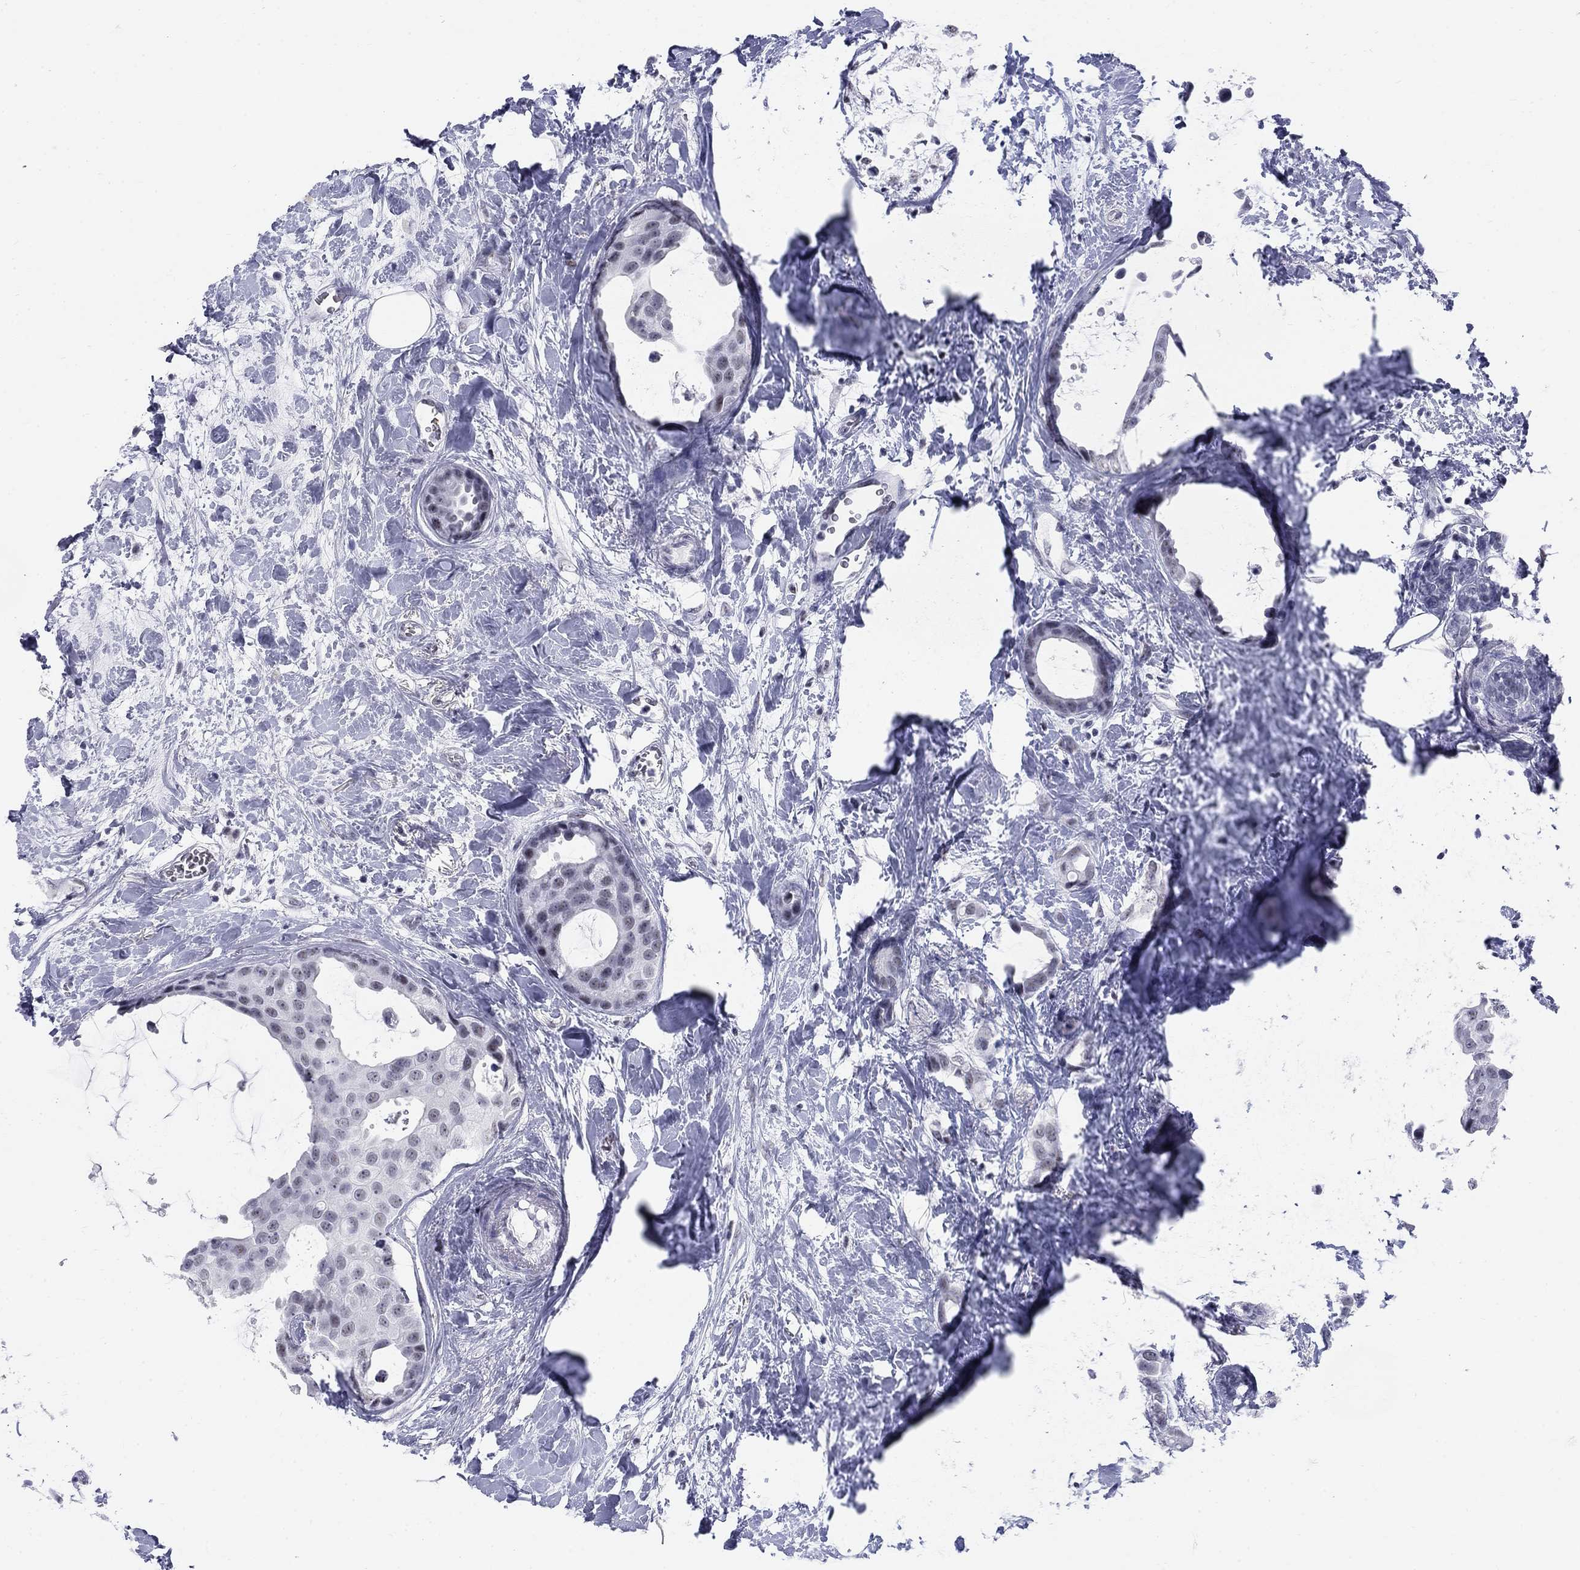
{"staining": {"intensity": "negative", "quantity": "none", "location": "none"}, "tissue": "breast cancer", "cell_type": "Tumor cells", "image_type": "cancer", "snomed": [{"axis": "morphology", "description": "Duct carcinoma"}, {"axis": "topography", "description": "Breast"}], "caption": "A high-resolution image shows immunohistochemistry (IHC) staining of breast invasive ductal carcinoma, which shows no significant positivity in tumor cells.", "gene": "DMTN", "patient": {"sex": "female", "age": 45}}